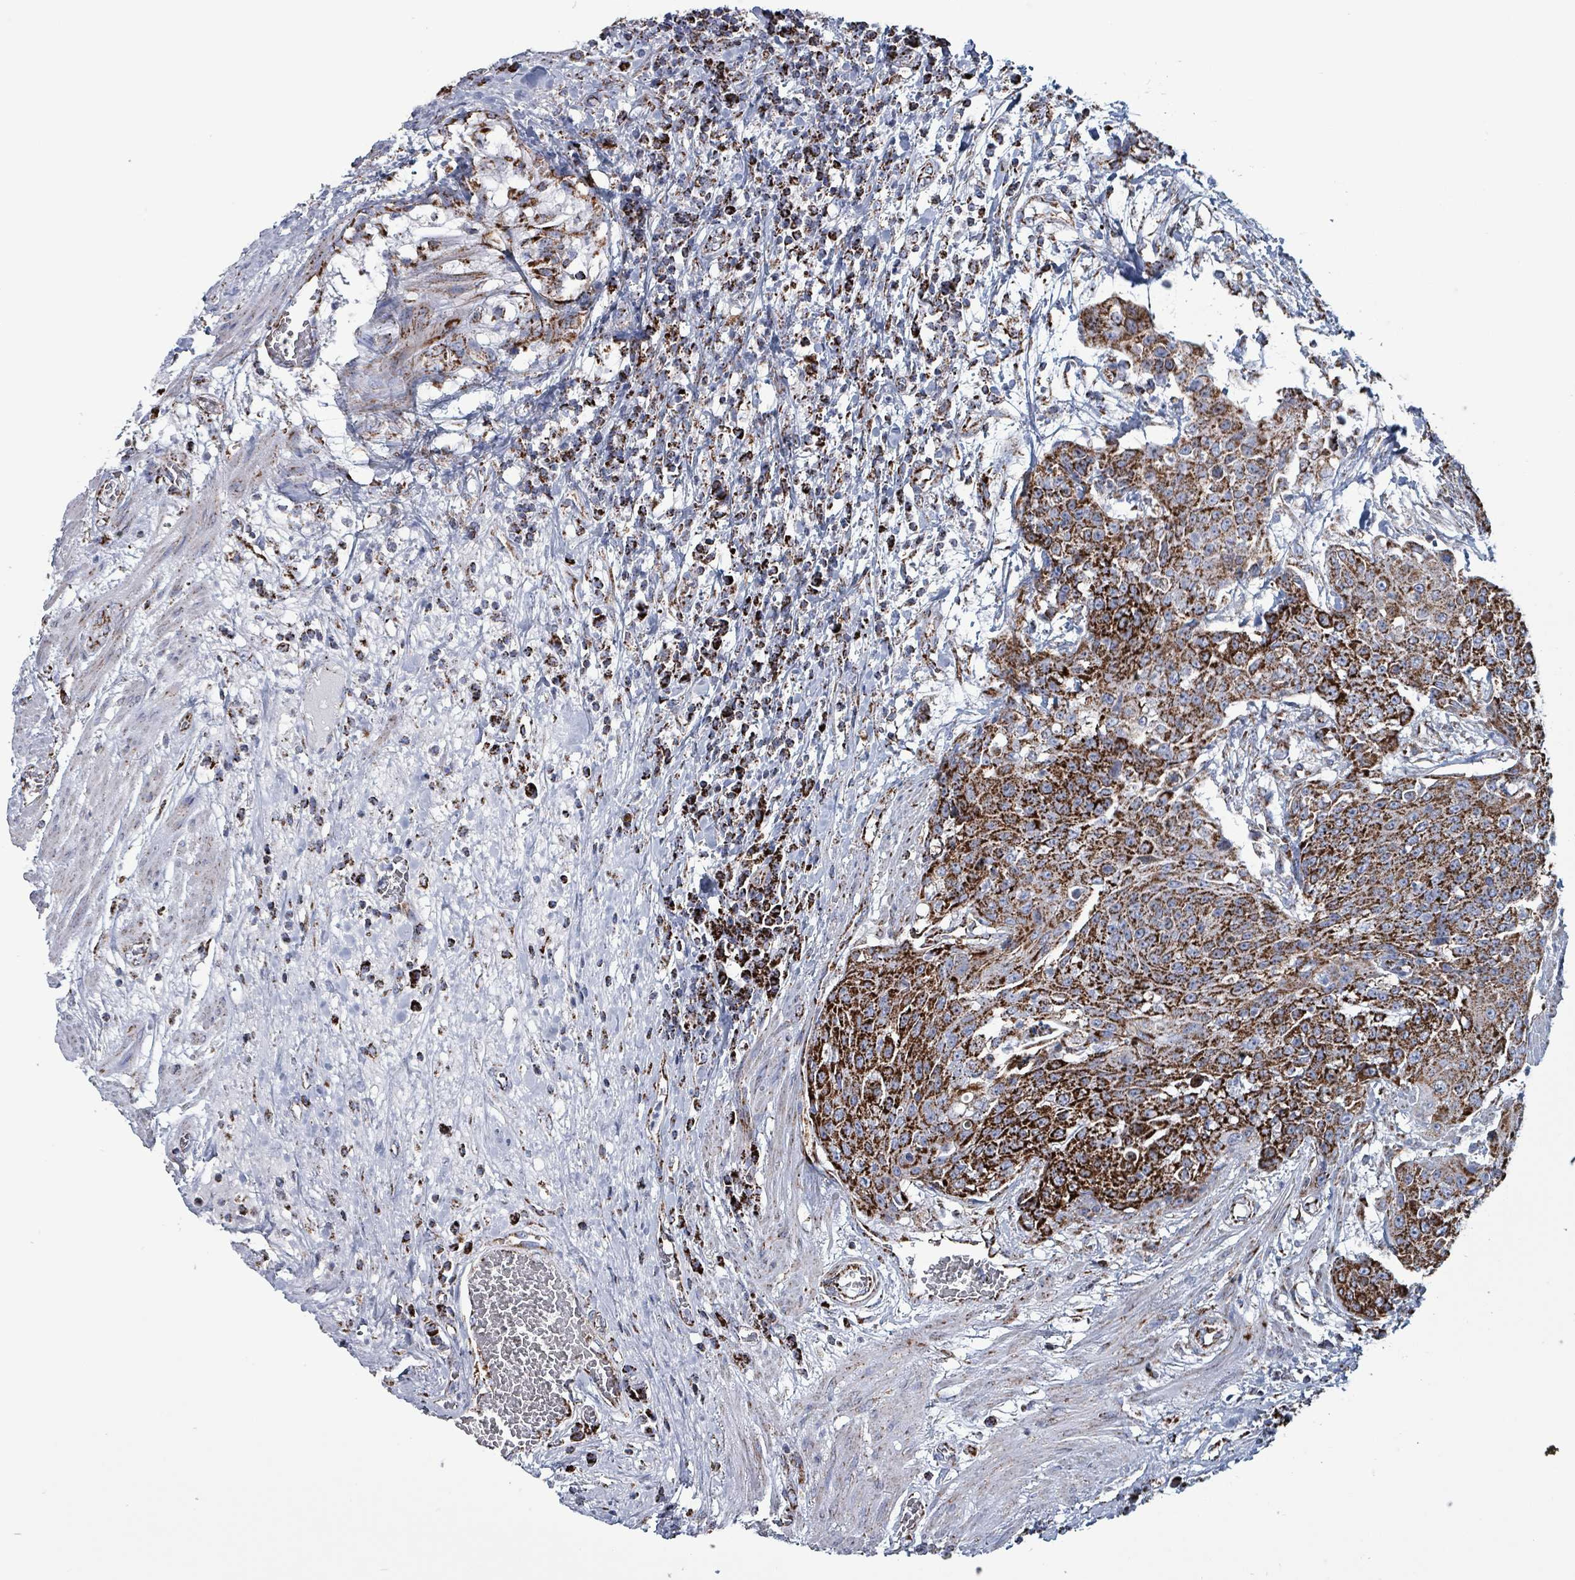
{"staining": {"intensity": "strong", "quantity": ">75%", "location": "cytoplasmic/membranous"}, "tissue": "urothelial cancer", "cell_type": "Tumor cells", "image_type": "cancer", "snomed": [{"axis": "morphology", "description": "Urothelial carcinoma, High grade"}, {"axis": "topography", "description": "Urinary bladder"}], "caption": "DAB (3,3'-diaminobenzidine) immunohistochemical staining of human urothelial carcinoma (high-grade) exhibits strong cytoplasmic/membranous protein staining in about >75% of tumor cells.", "gene": "IDH3B", "patient": {"sex": "female", "age": 63}}